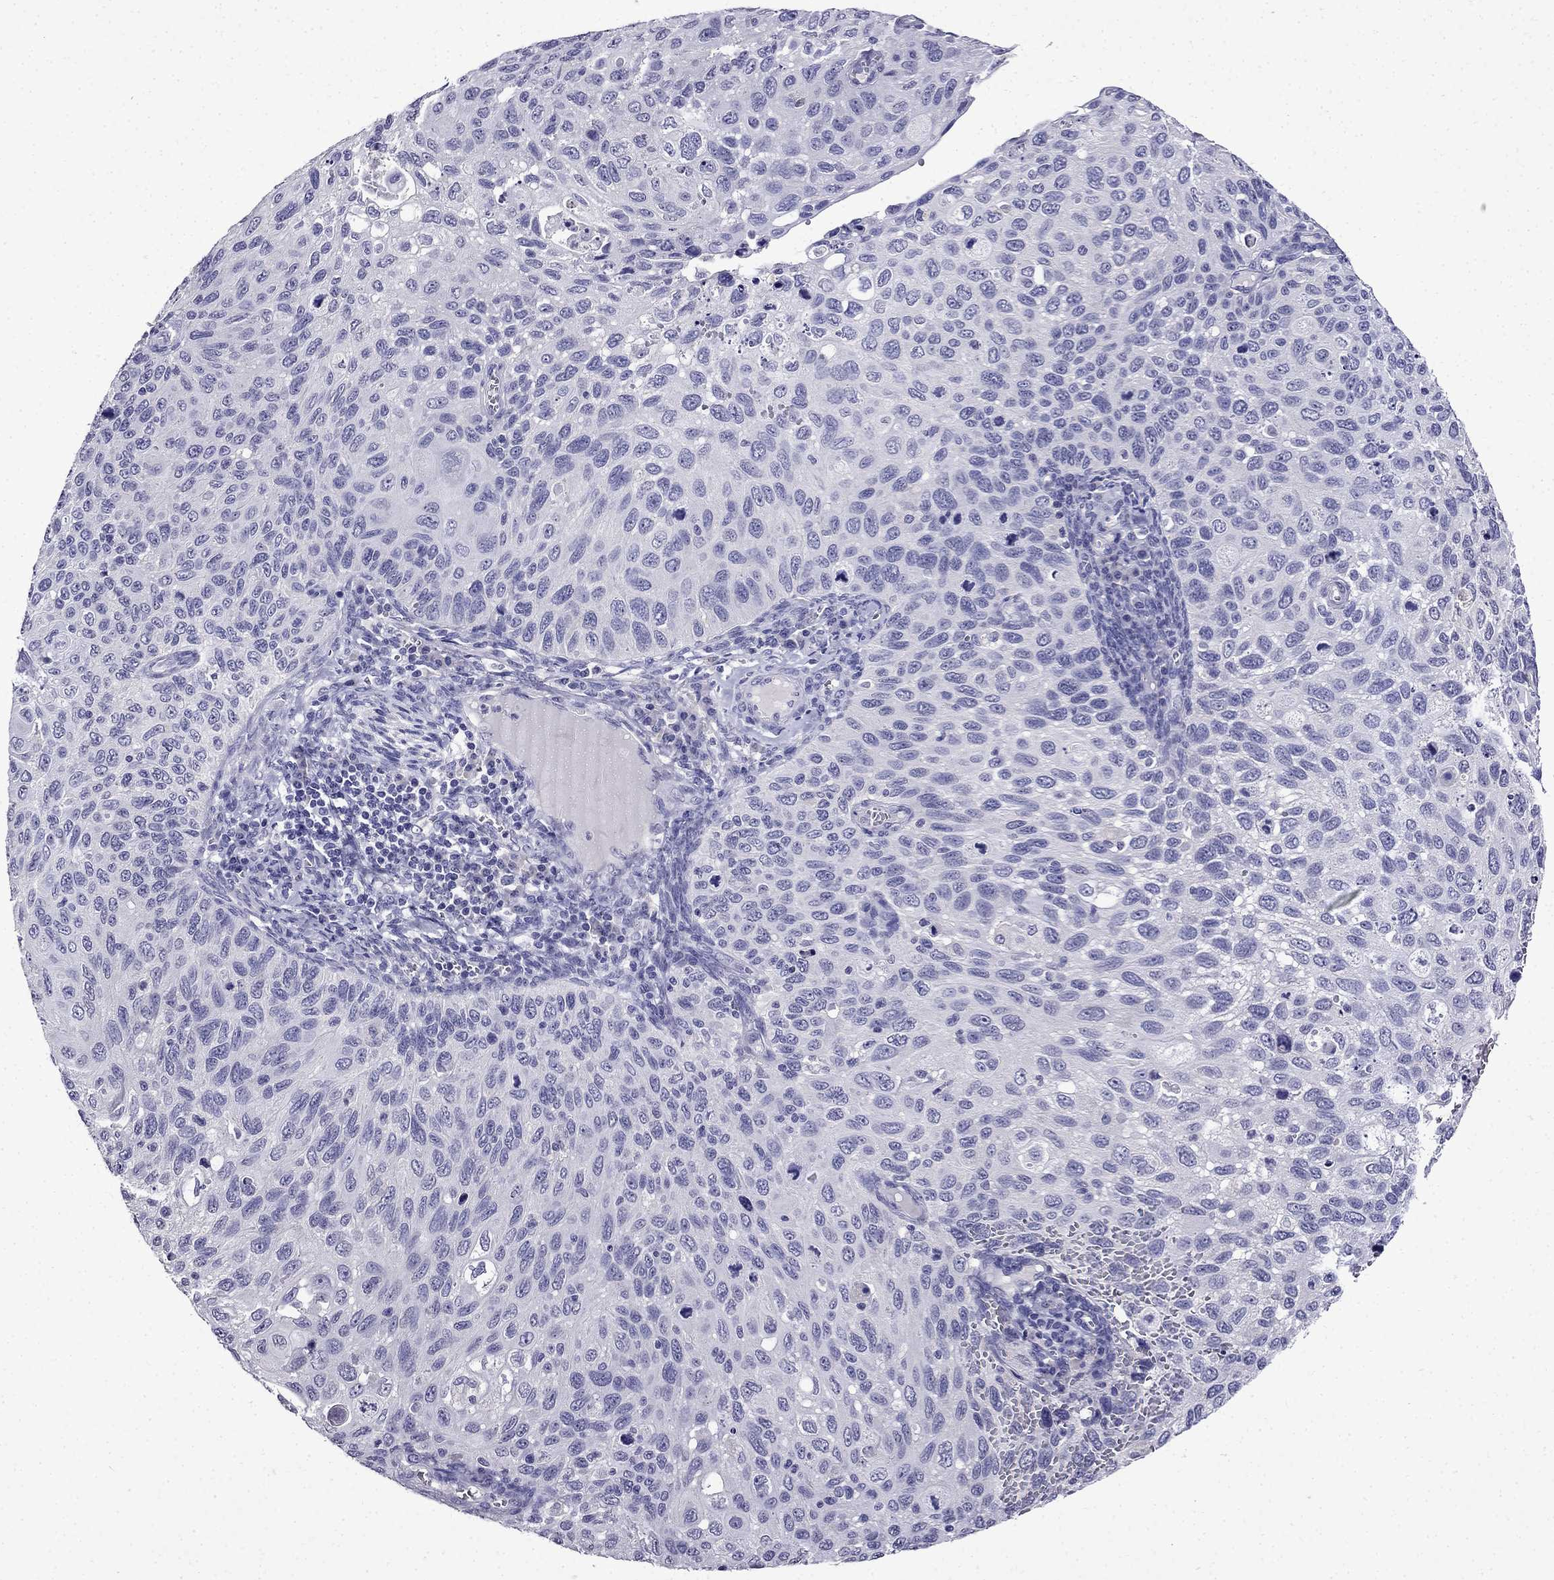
{"staining": {"intensity": "negative", "quantity": "none", "location": "none"}, "tissue": "cervical cancer", "cell_type": "Tumor cells", "image_type": "cancer", "snomed": [{"axis": "morphology", "description": "Squamous cell carcinoma, NOS"}, {"axis": "topography", "description": "Cervix"}], "caption": "IHC photomicrograph of neoplastic tissue: human squamous cell carcinoma (cervical) stained with DAB (3,3'-diaminobenzidine) displays no significant protein positivity in tumor cells. (Brightfield microscopy of DAB IHC at high magnification).", "gene": "DNAH17", "patient": {"sex": "female", "age": 70}}